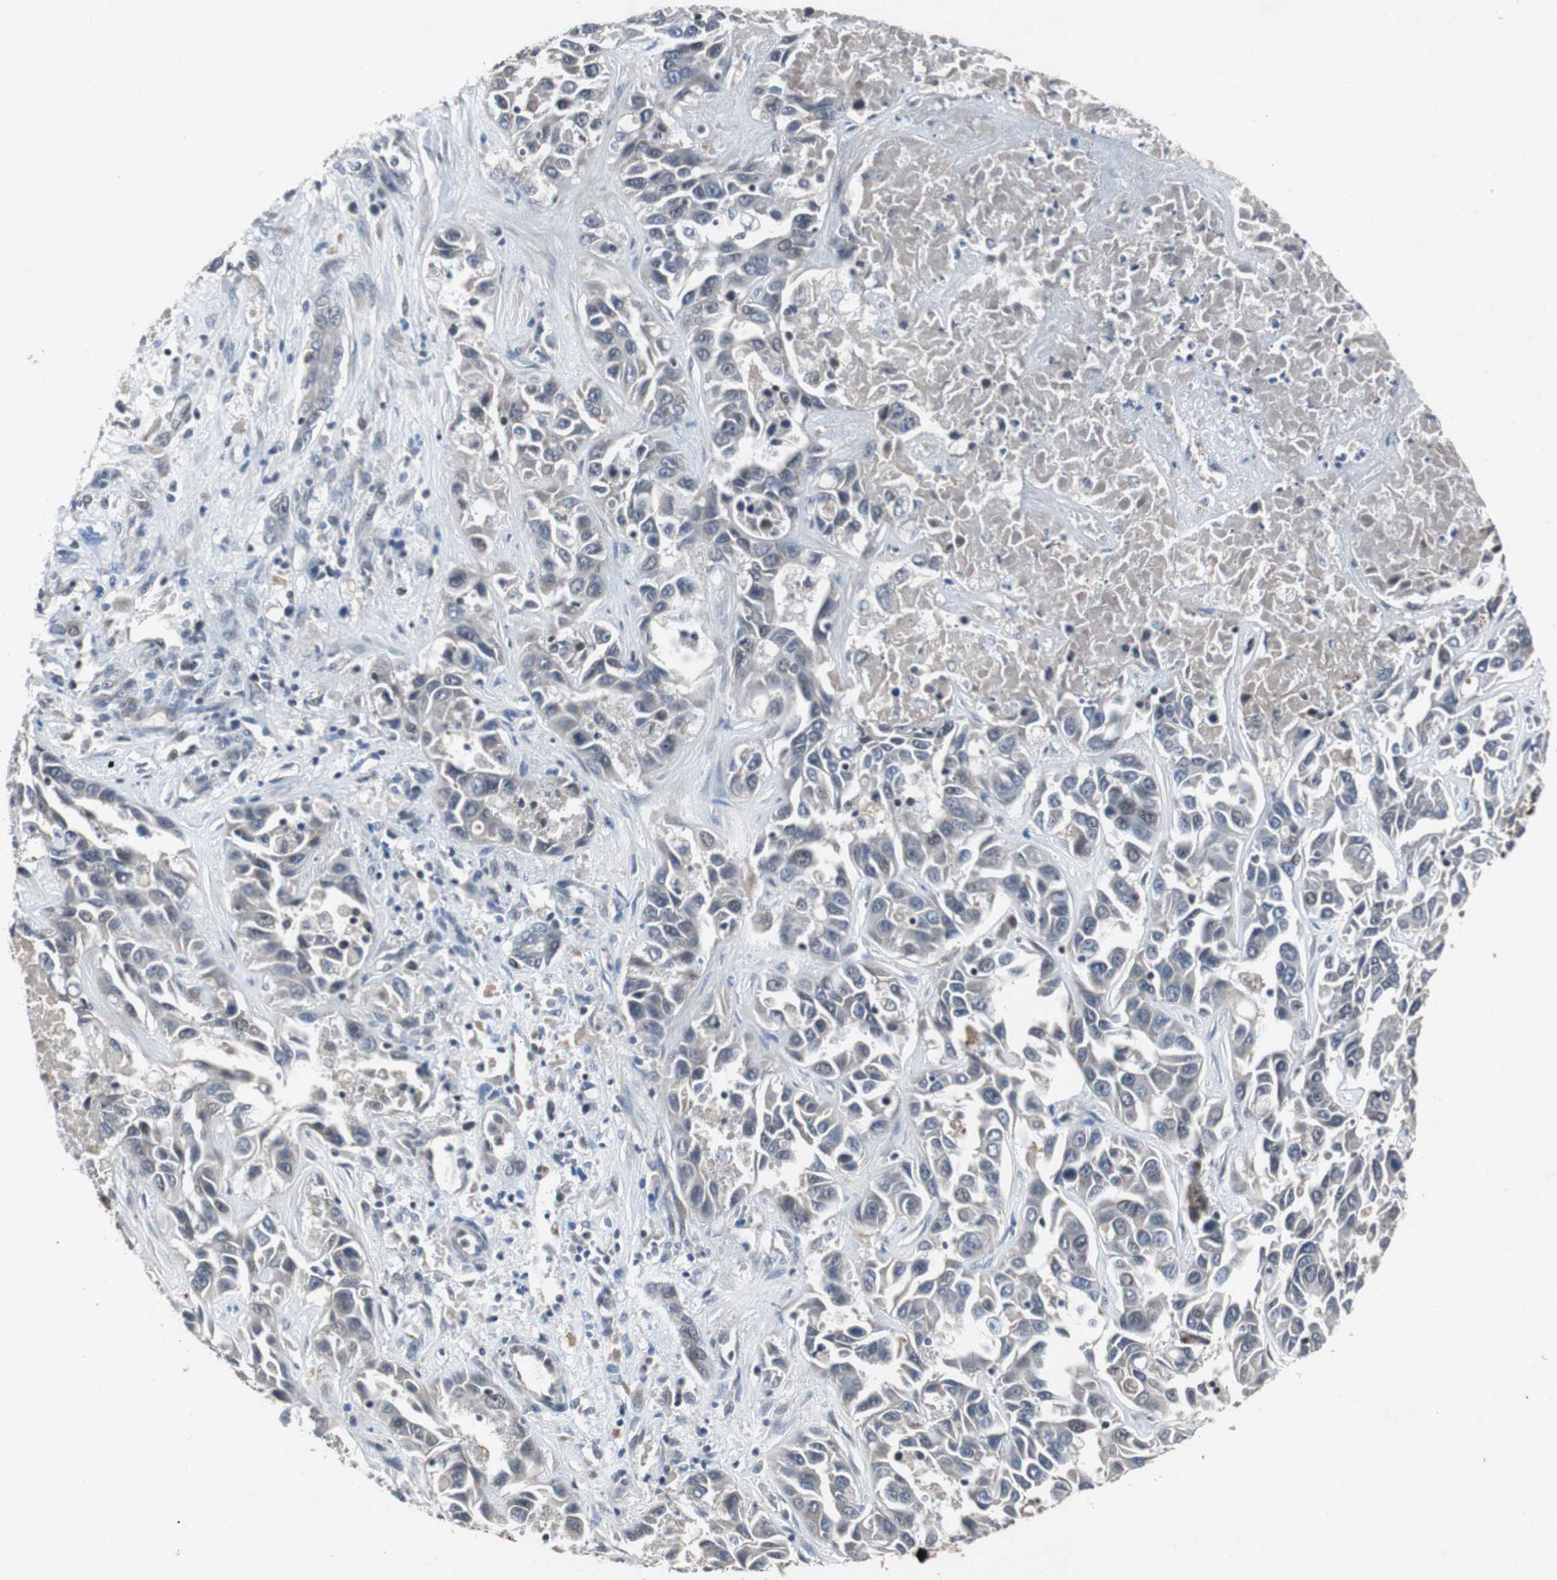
{"staining": {"intensity": "negative", "quantity": "none", "location": "none"}, "tissue": "liver cancer", "cell_type": "Tumor cells", "image_type": "cancer", "snomed": [{"axis": "morphology", "description": "Cholangiocarcinoma"}, {"axis": "topography", "description": "Liver"}], "caption": "Tumor cells show no significant protein positivity in cholangiocarcinoma (liver).", "gene": "TP63", "patient": {"sex": "female", "age": 52}}